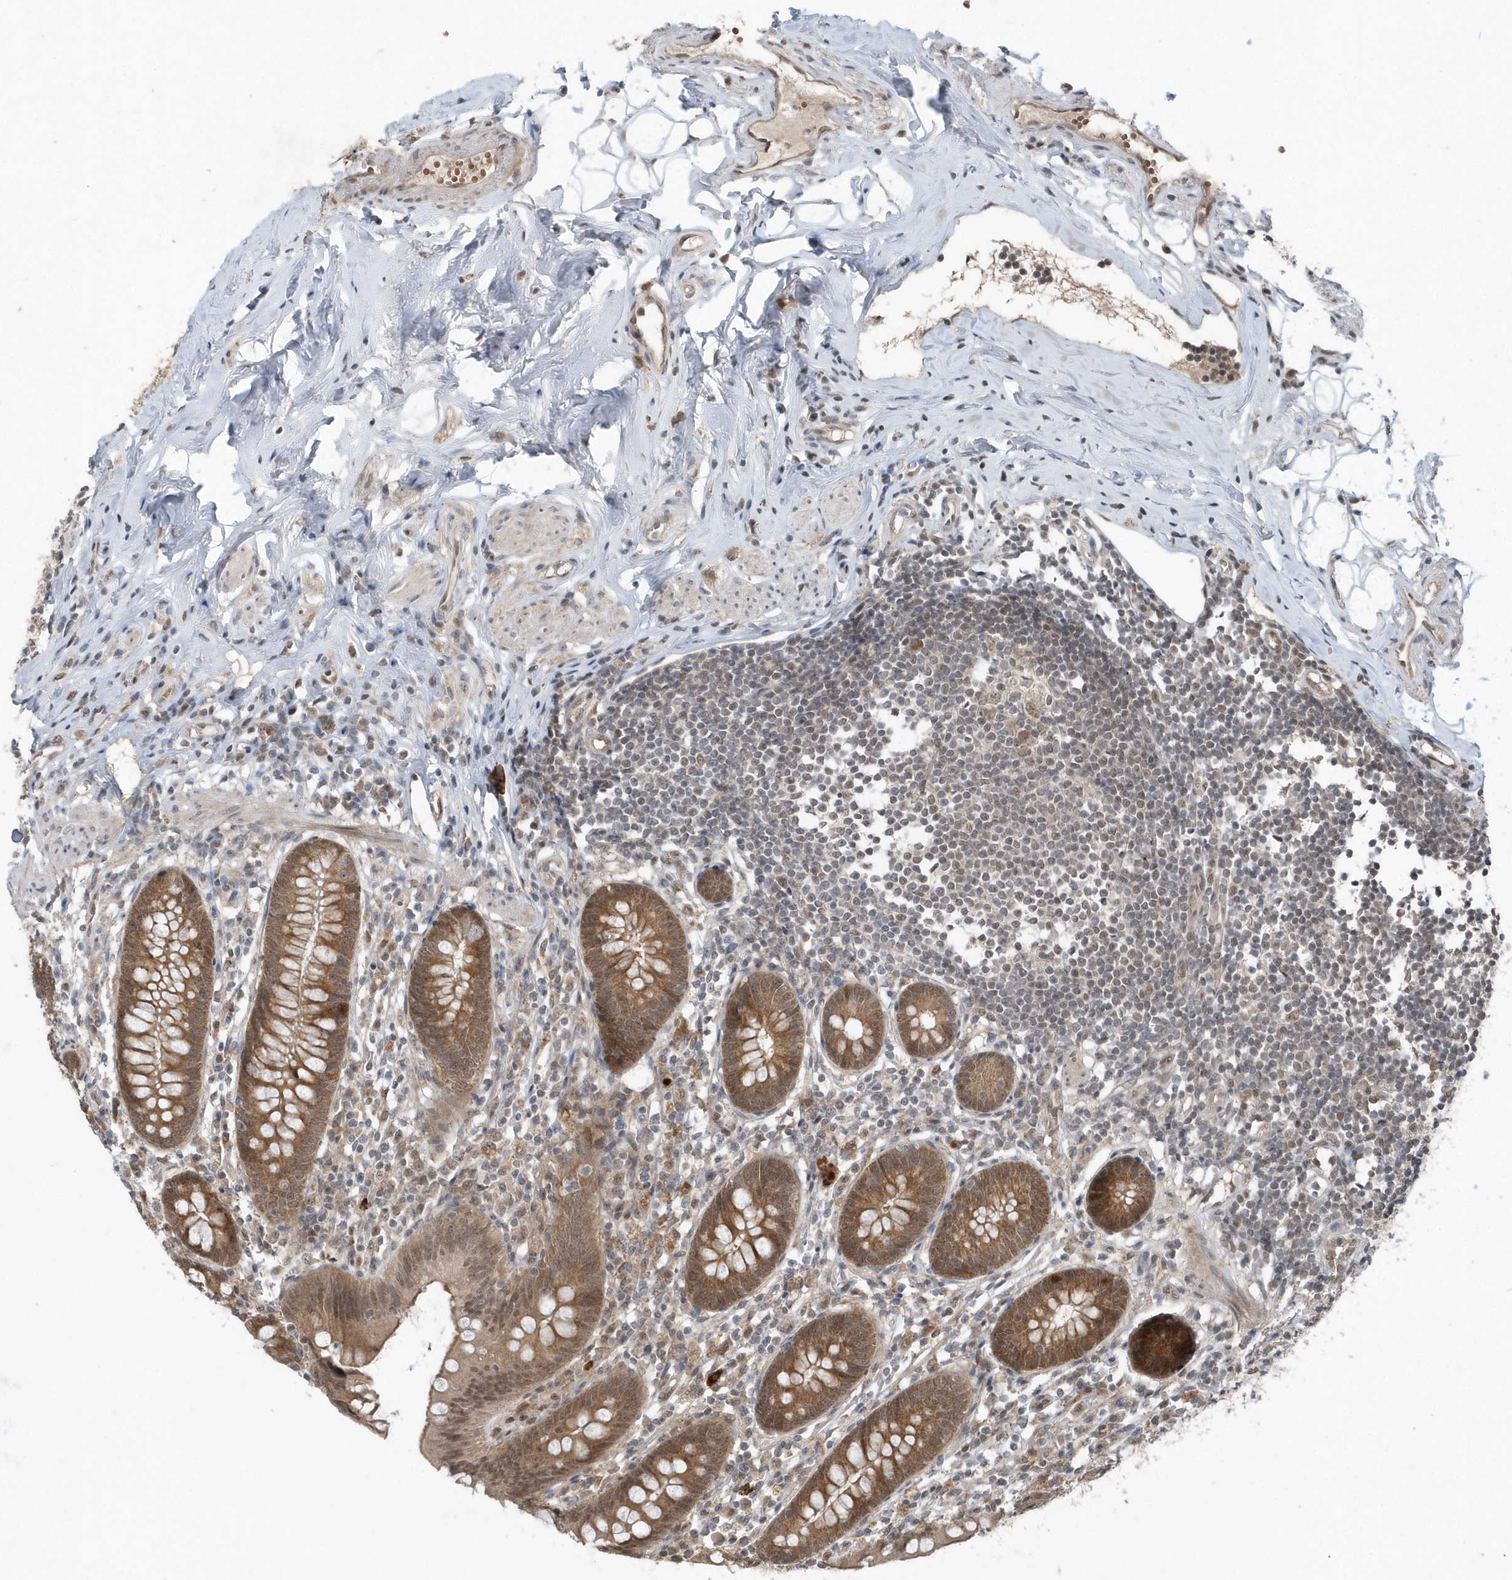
{"staining": {"intensity": "moderate", "quantity": ">75%", "location": "cytoplasmic/membranous,nuclear"}, "tissue": "appendix", "cell_type": "Glandular cells", "image_type": "normal", "snomed": [{"axis": "morphology", "description": "Normal tissue, NOS"}, {"axis": "topography", "description": "Appendix"}], "caption": "A photomicrograph of human appendix stained for a protein demonstrates moderate cytoplasmic/membranous,nuclear brown staining in glandular cells. The staining was performed using DAB (3,3'-diaminobenzidine) to visualize the protein expression in brown, while the nuclei were stained in blue with hematoxylin (Magnification: 20x).", "gene": "QTRT2", "patient": {"sex": "female", "age": 62}}